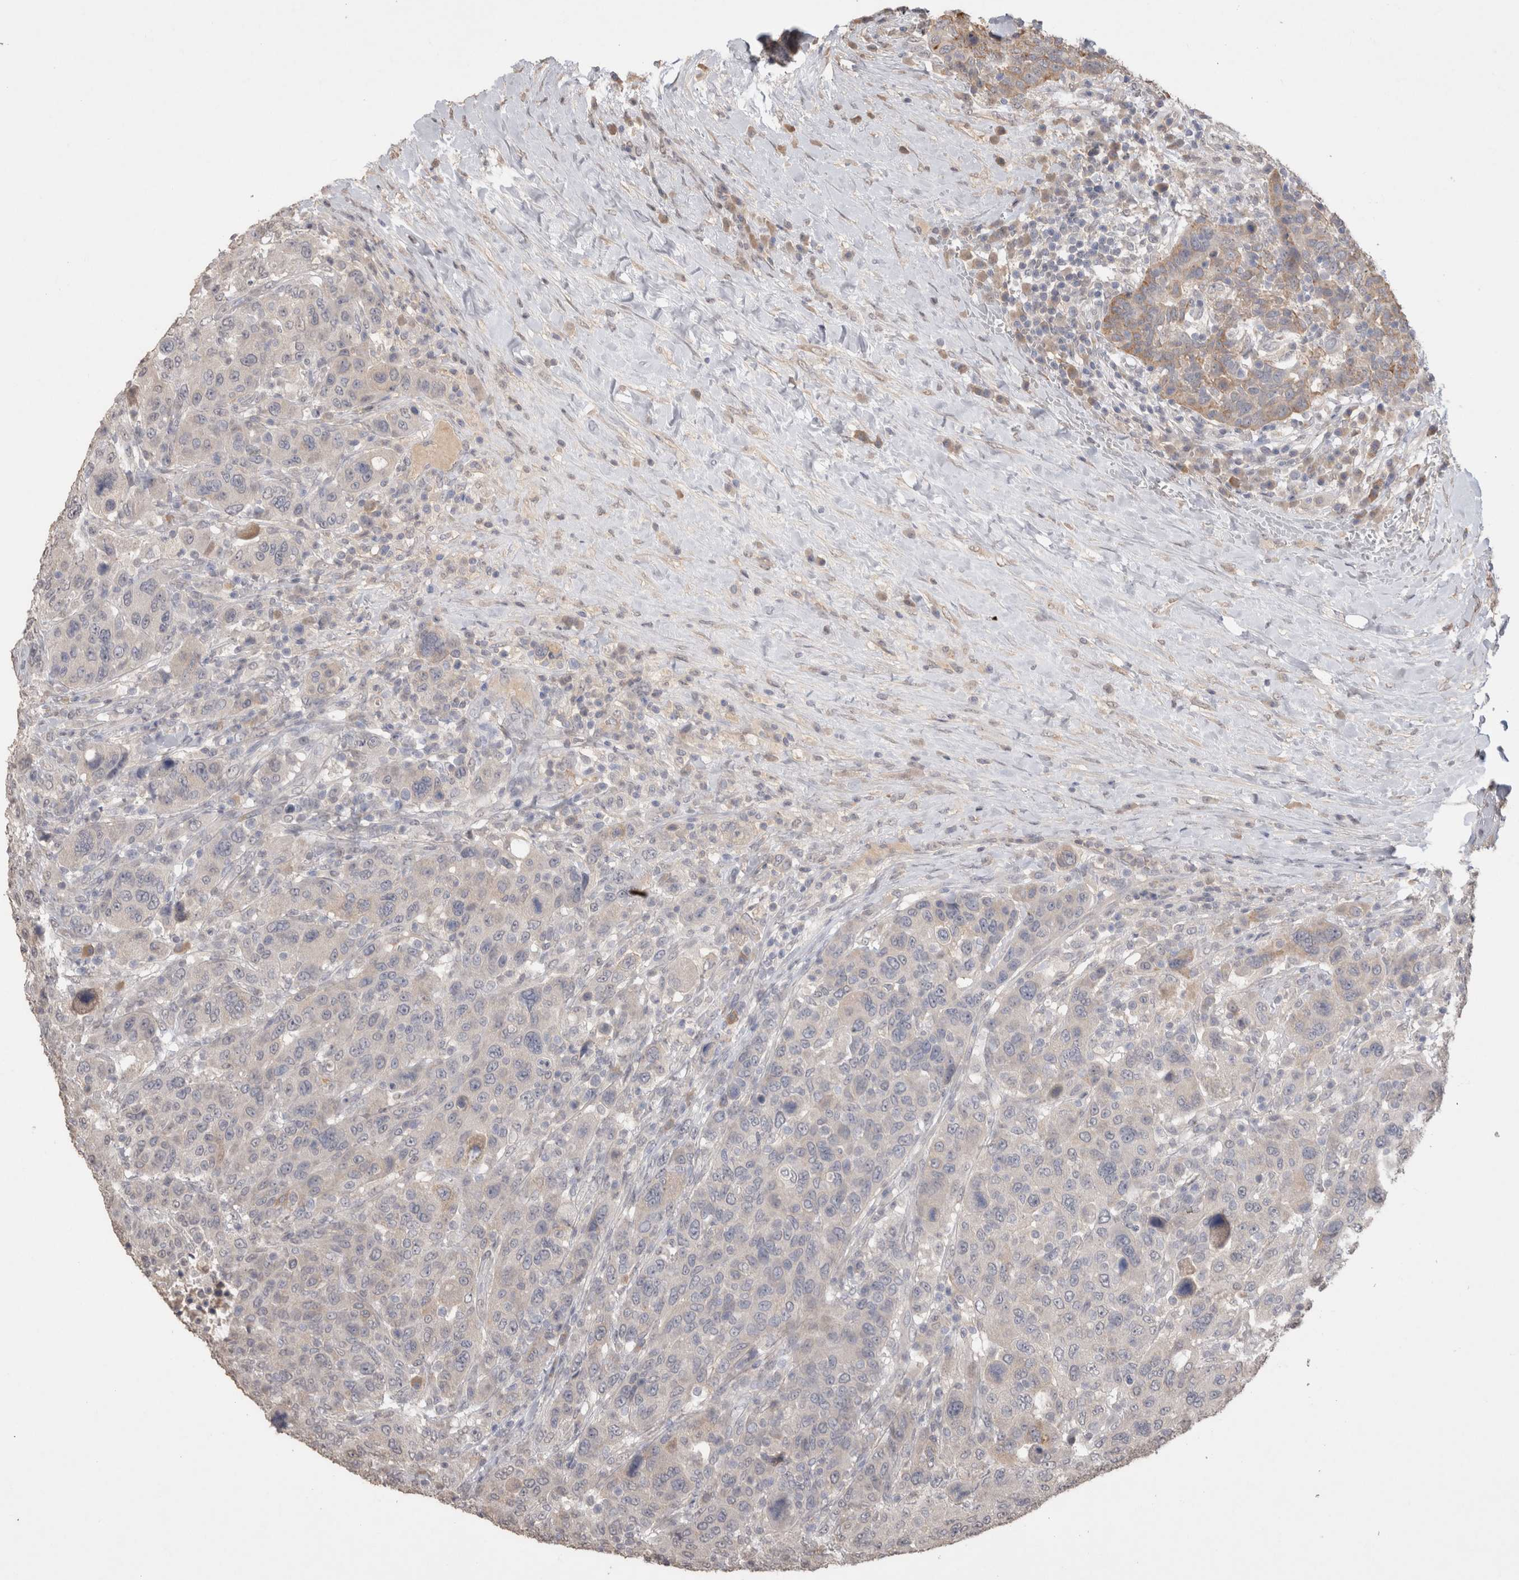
{"staining": {"intensity": "moderate", "quantity": "<25%", "location": "cytoplasmic/membranous"}, "tissue": "breast cancer", "cell_type": "Tumor cells", "image_type": "cancer", "snomed": [{"axis": "morphology", "description": "Duct carcinoma"}, {"axis": "topography", "description": "Breast"}], "caption": "Breast cancer (invasive ductal carcinoma) stained with a protein marker reveals moderate staining in tumor cells.", "gene": "NAALADL2", "patient": {"sex": "female", "age": 37}}